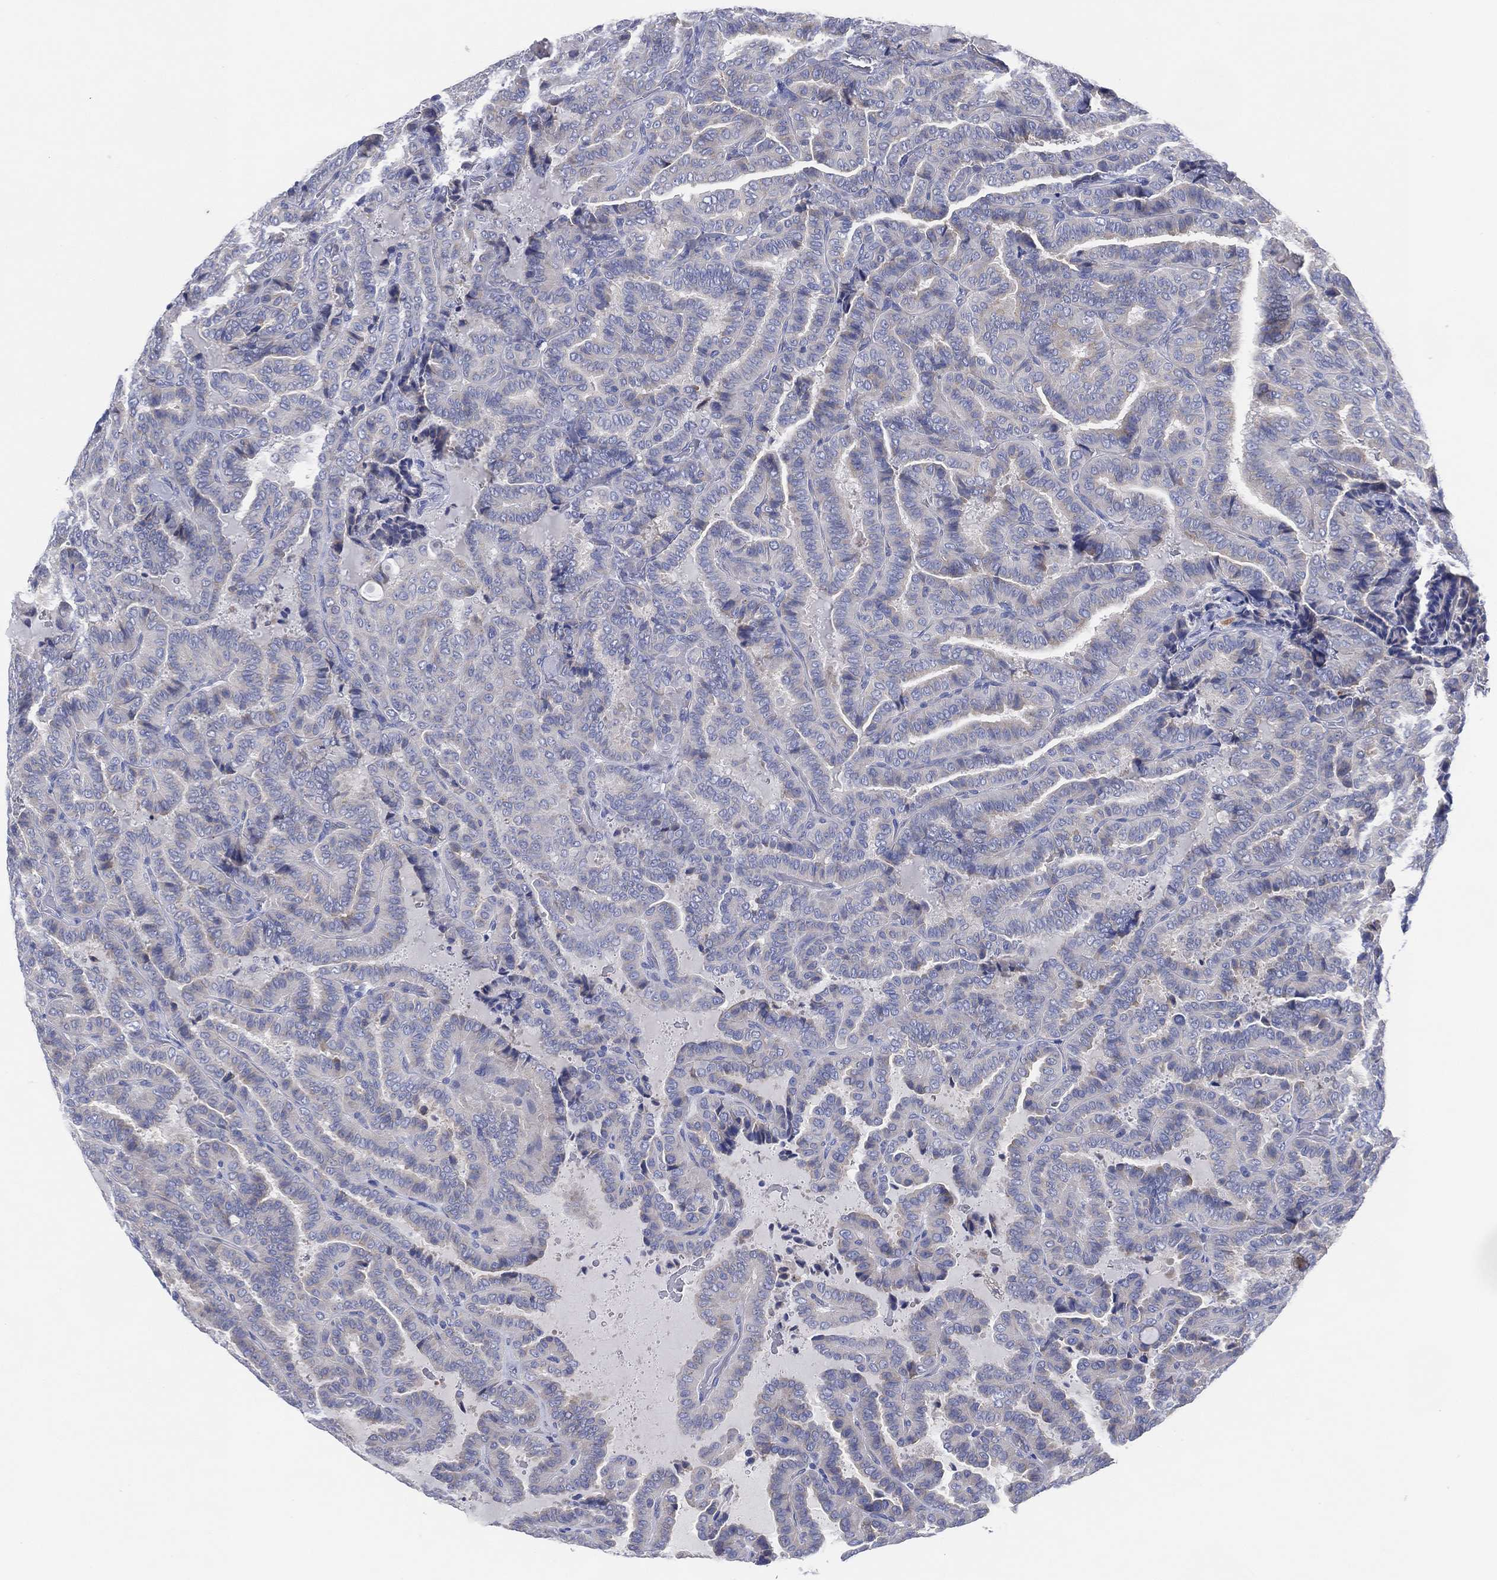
{"staining": {"intensity": "negative", "quantity": "none", "location": "none"}, "tissue": "thyroid cancer", "cell_type": "Tumor cells", "image_type": "cancer", "snomed": [{"axis": "morphology", "description": "Papillary adenocarcinoma, NOS"}, {"axis": "topography", "description": "Thyroid gland"}], "caption": "The histopathology image displays no significant positivity in tumor cells of thyroid cancer.", "gene": "GALNS", "patient": {"sex": "female", "age": 39}}